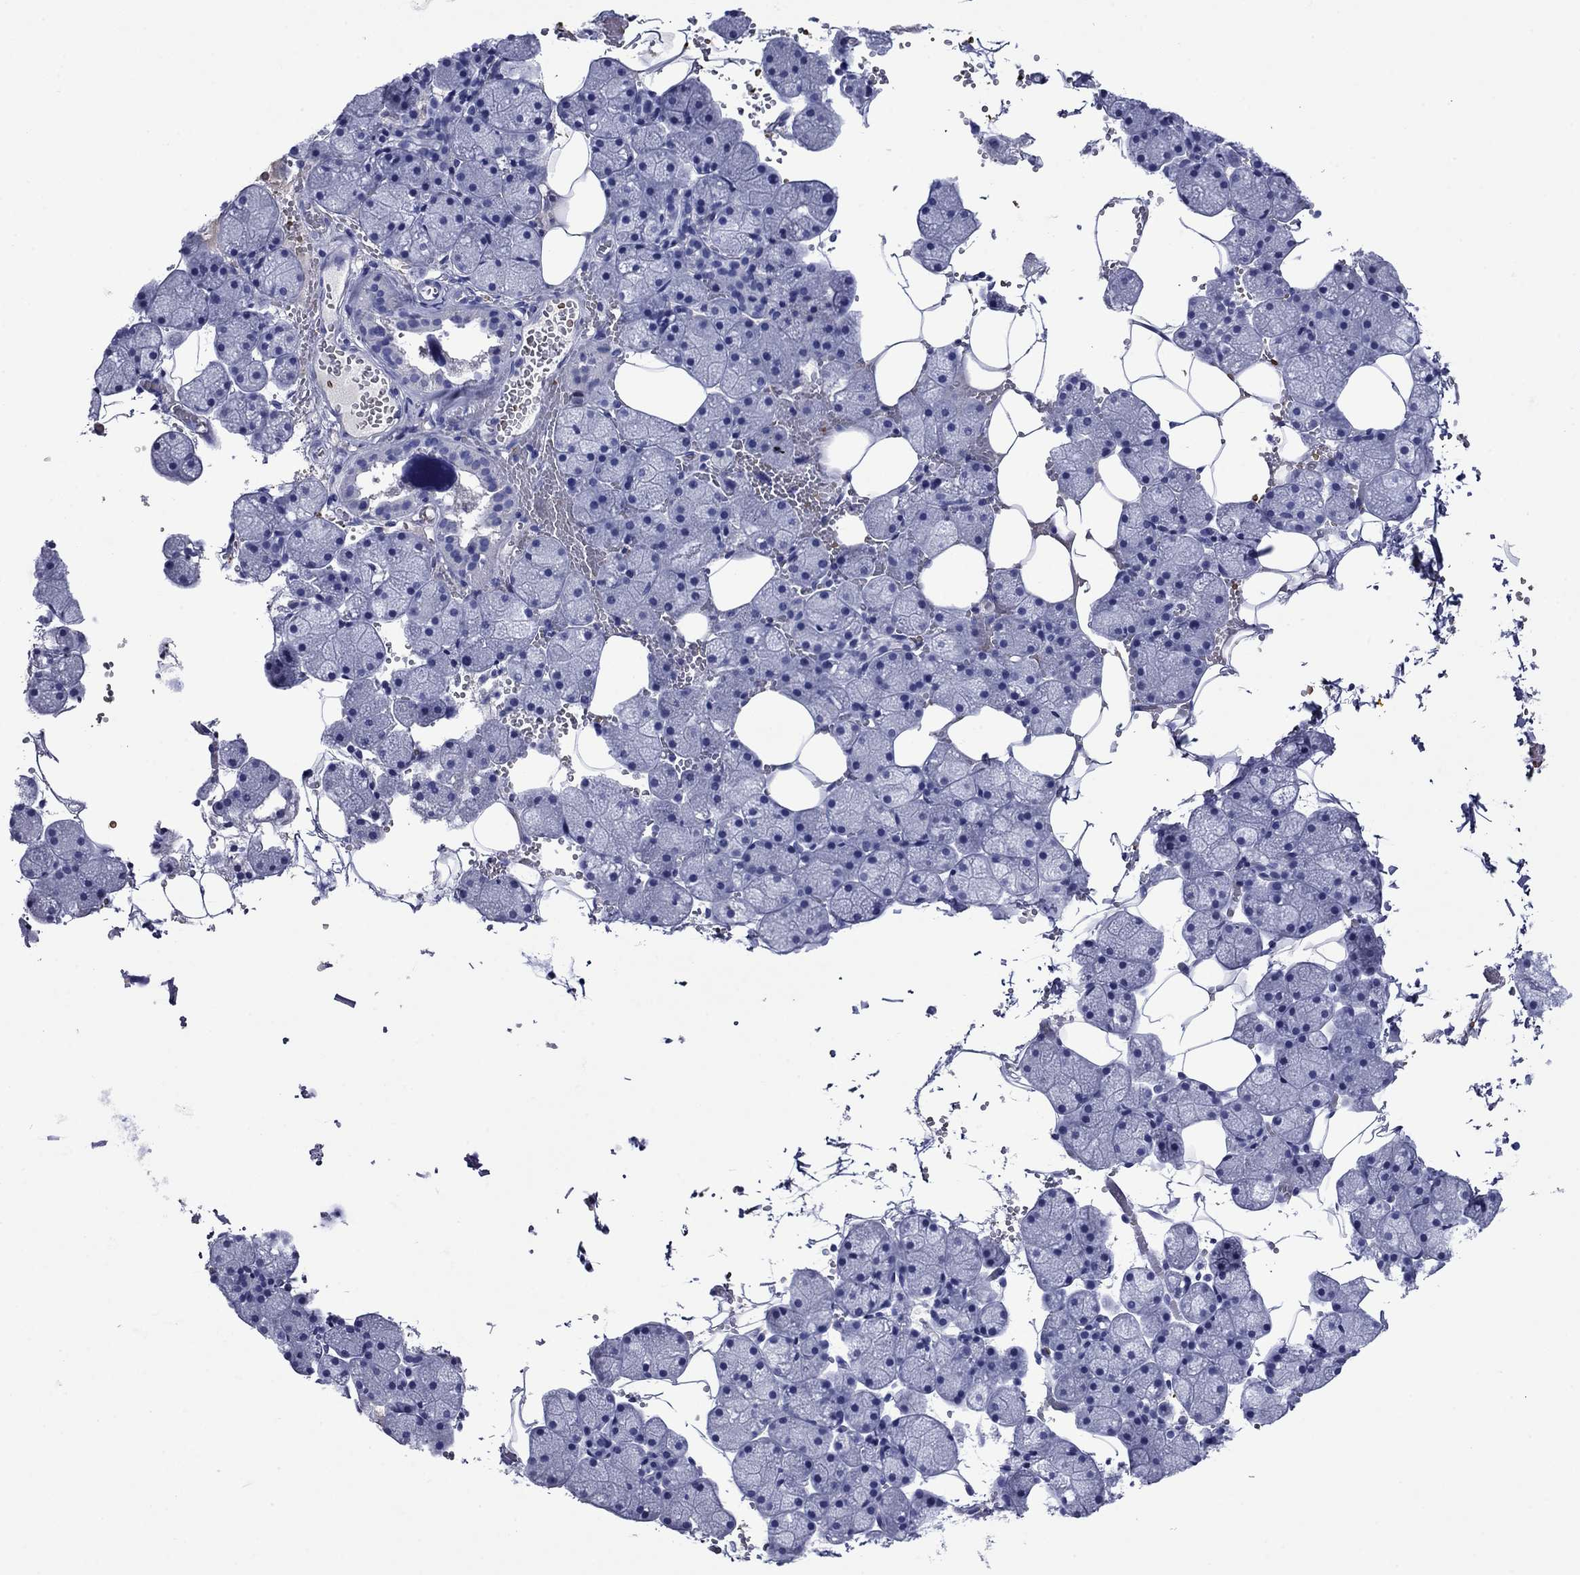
{"staining": {"intensity": "negative", "quantity": "none", "location": "none"}, "tissue": "salivary gland", "cell_type": "Glandular cells", "image_type": "normal", "snomed": [{"axis": "morphology", "description": "Normal tissue, NOS"}, {"axis": "topography", "description": "Salivary gland"}], "caption": "Glandular cells show no significant protein expression in normal salivary gland.", "gene": "ROM1", "patient": {"sex": "male", "age": 38}}